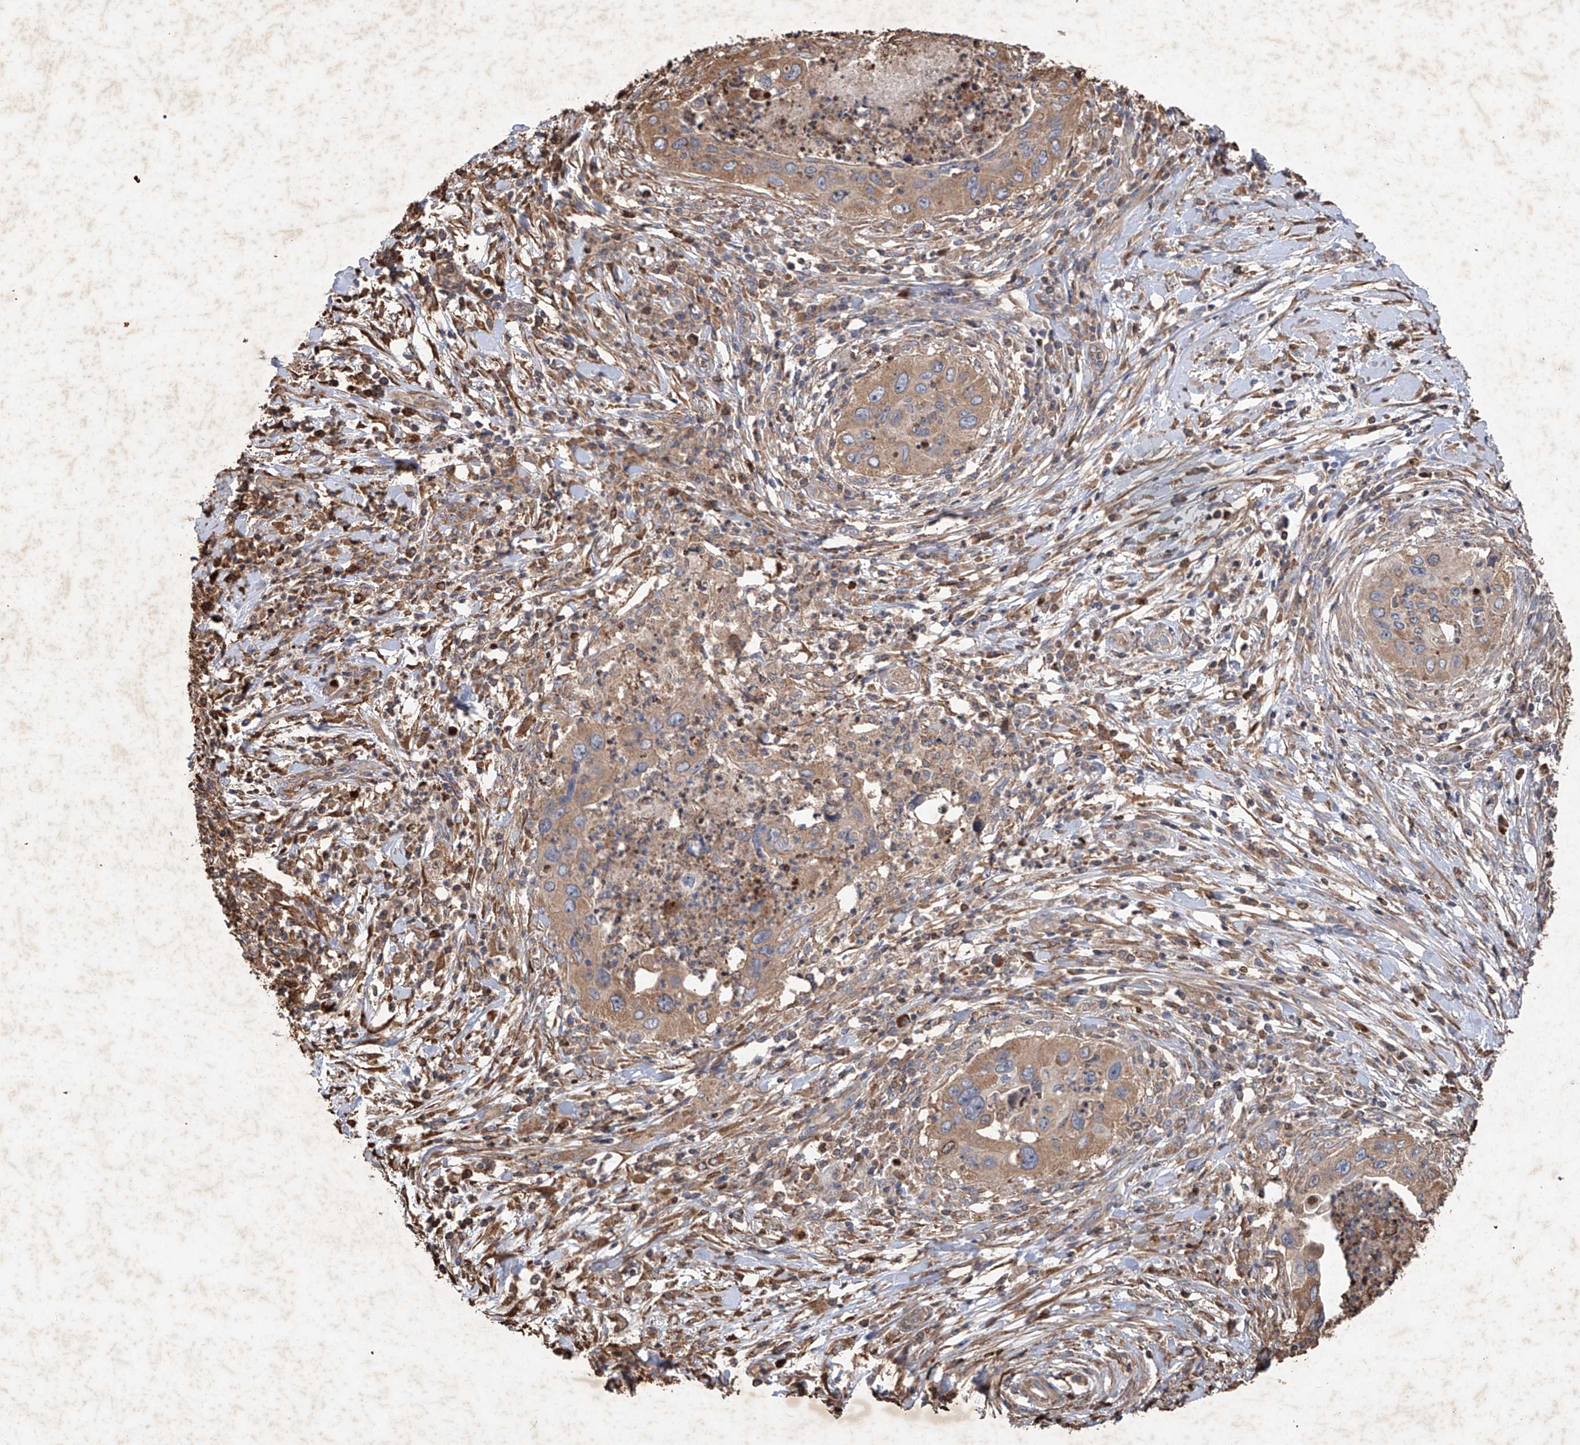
{"staining": {"intensity": "weak", "quantity": ">75%", "location": "cytoplasmic/membranous"}, "tissue": "cervical cancer", "cell_type": "Tumor cells", "image_type": "cancer", "snomed": [{"axis": "morphology", "description": "Squamous cell carcinoma, NOS"}, {"axis": "topography", "description": "Cervix"}], "caption": "Immunohistochemistry micrograph of neoplastic tissue: human squamous cell carcinoma (cervical) stained using immunohistochemistry exhibits low levels of weak protein expression localized specifically in the cytoplasmic/membranous of tumor cells, appearing as a cytoplasmic/membranous brown color.", "gene": "EDN1", "patient": {"sex": "female", "age": 38}}